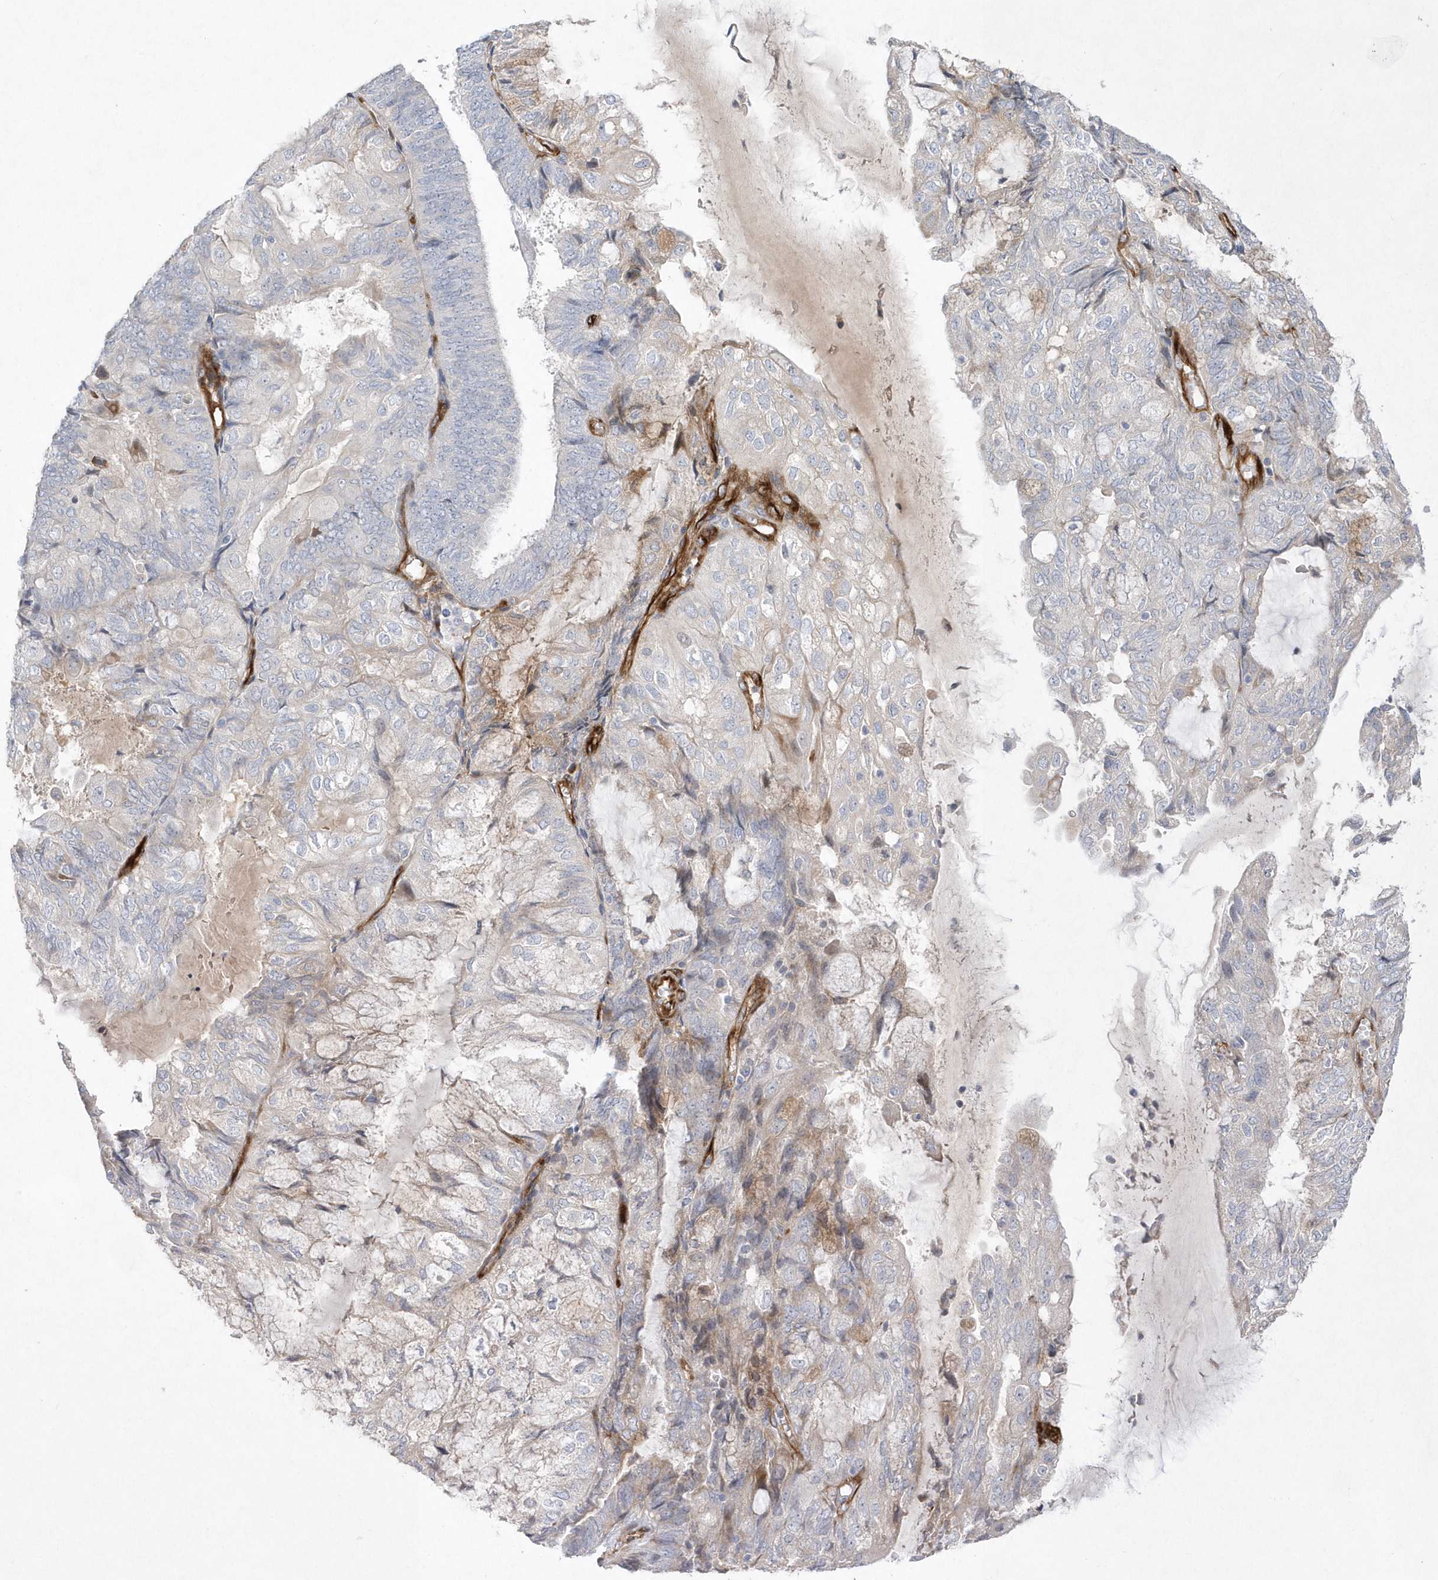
{"staining": {"intensity": "negative", "quantity": "none", "location": "none"}, "tissue": "endometrial cancer", "cell_type": "Tumor cells", "image_type": "cancer", "snomed": [{"axis": "morphology", "description": "Adenocarcinoma, NOS"}, {"axis": "topography", "description": "Endometrium"}], "caption": "Immunohistochemistry micrograph of neoplastic tissue: adenocarcinoma (endometrial) stained with DAB (3,3'-diaminobenzidine) shows no significant protein expression in tumor cells.", "gene": "TMEM132B", "patient": {"sex": "female", "age": 81}}